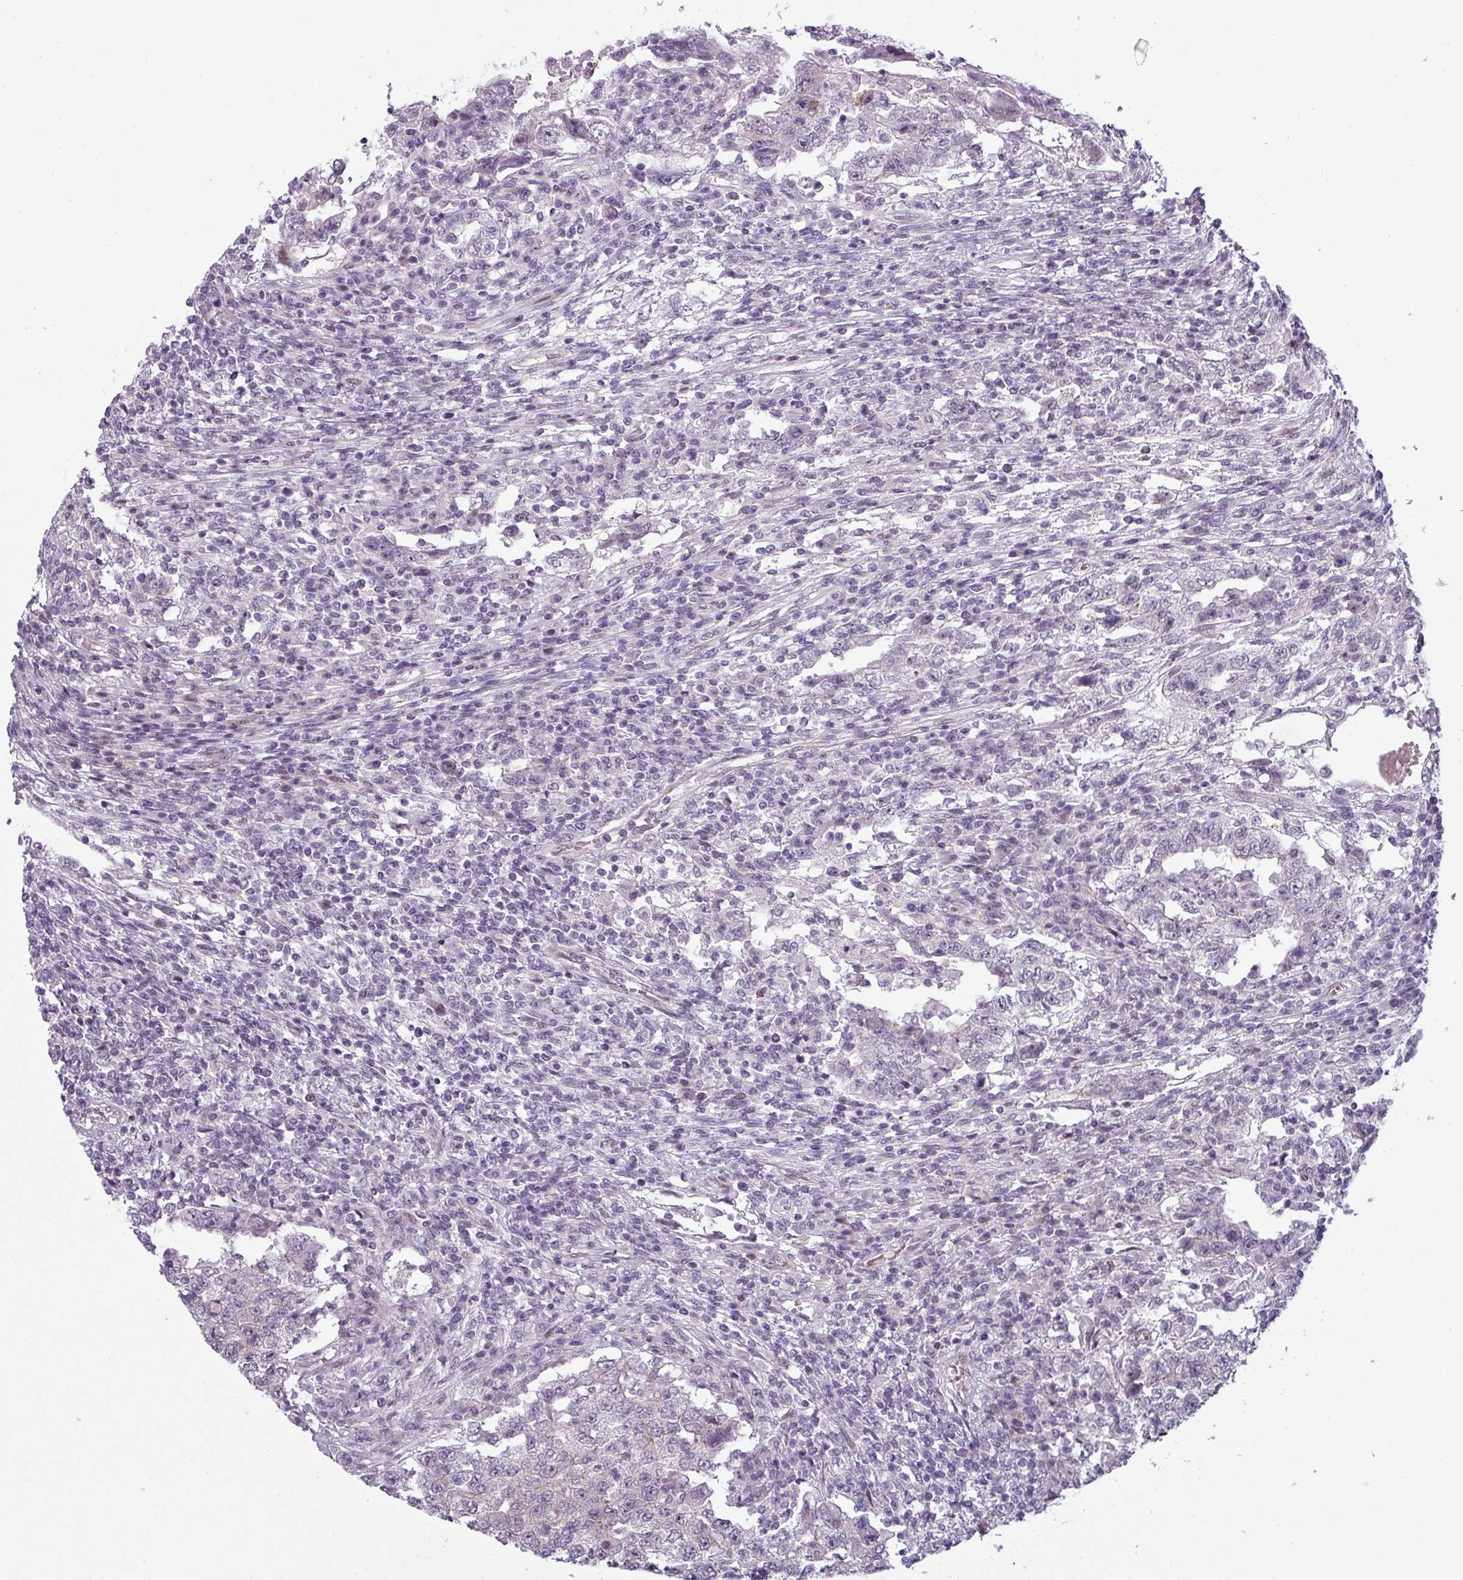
{"staining": {"intensity": "negative", "quantity": "none", "location": "none"}, "tissue": "testis cancer", "cell_type": "Tumor cells", "image_type": "cancer", "snomed": [{"axis": "morphology", "description": "Carcinoma, Embryonal, NOS"}, {"axis": "topography", "description": "Testis"}], "caption": "This image is of testis embryonal carcinoma stained with immunohistochemistry (IHC) to label a protein in brown with the nuclei are counter-stained blue. There is no expression in tumor cells.", "gene": "PRAMEF12", "patient": {"sex": "male", "age": 26}}